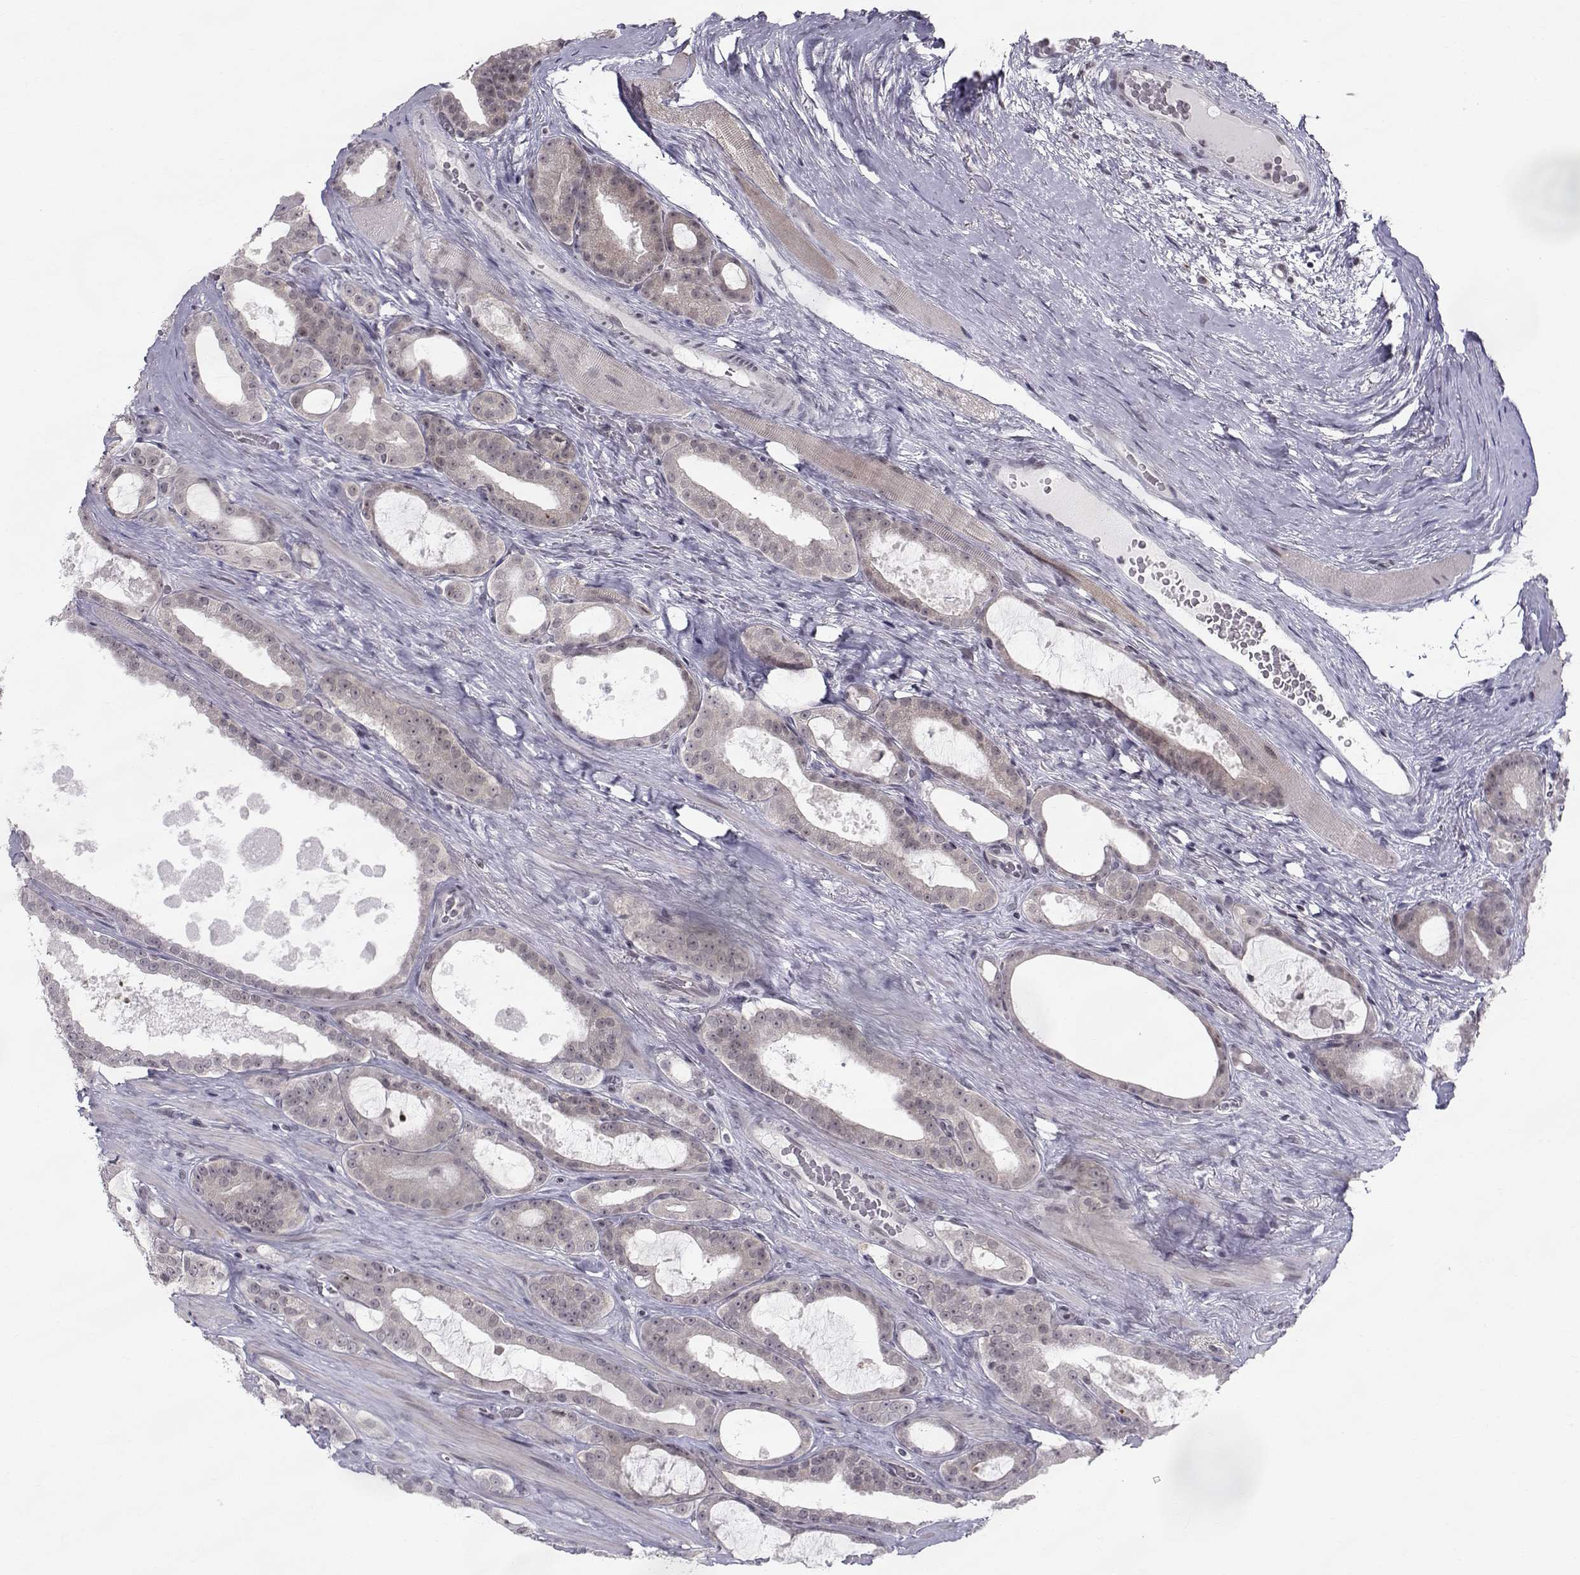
{"staining": {"intensity": "negative", "quantity": "none", "location": "none"}, "tissue": "prostate cancer", "cell_type": "Tumor cells", "image_type": "cancer", "snomed": [{"axis": "morphology", "description": "Adenocarcinoma, NOS"}, {"axis": "topography", "description": "Prostate"}], "caption": "High magnification brightfield microscopy of adenocarcinoma (prostate) stained with DAB (3,3'-diaminobenzidine) (brown) and counterstained with hematoxylin (blue): tumor cells show no significant expression.", "gene": "MARCHF4", "patient": {"sex": "male", "age": 67}}